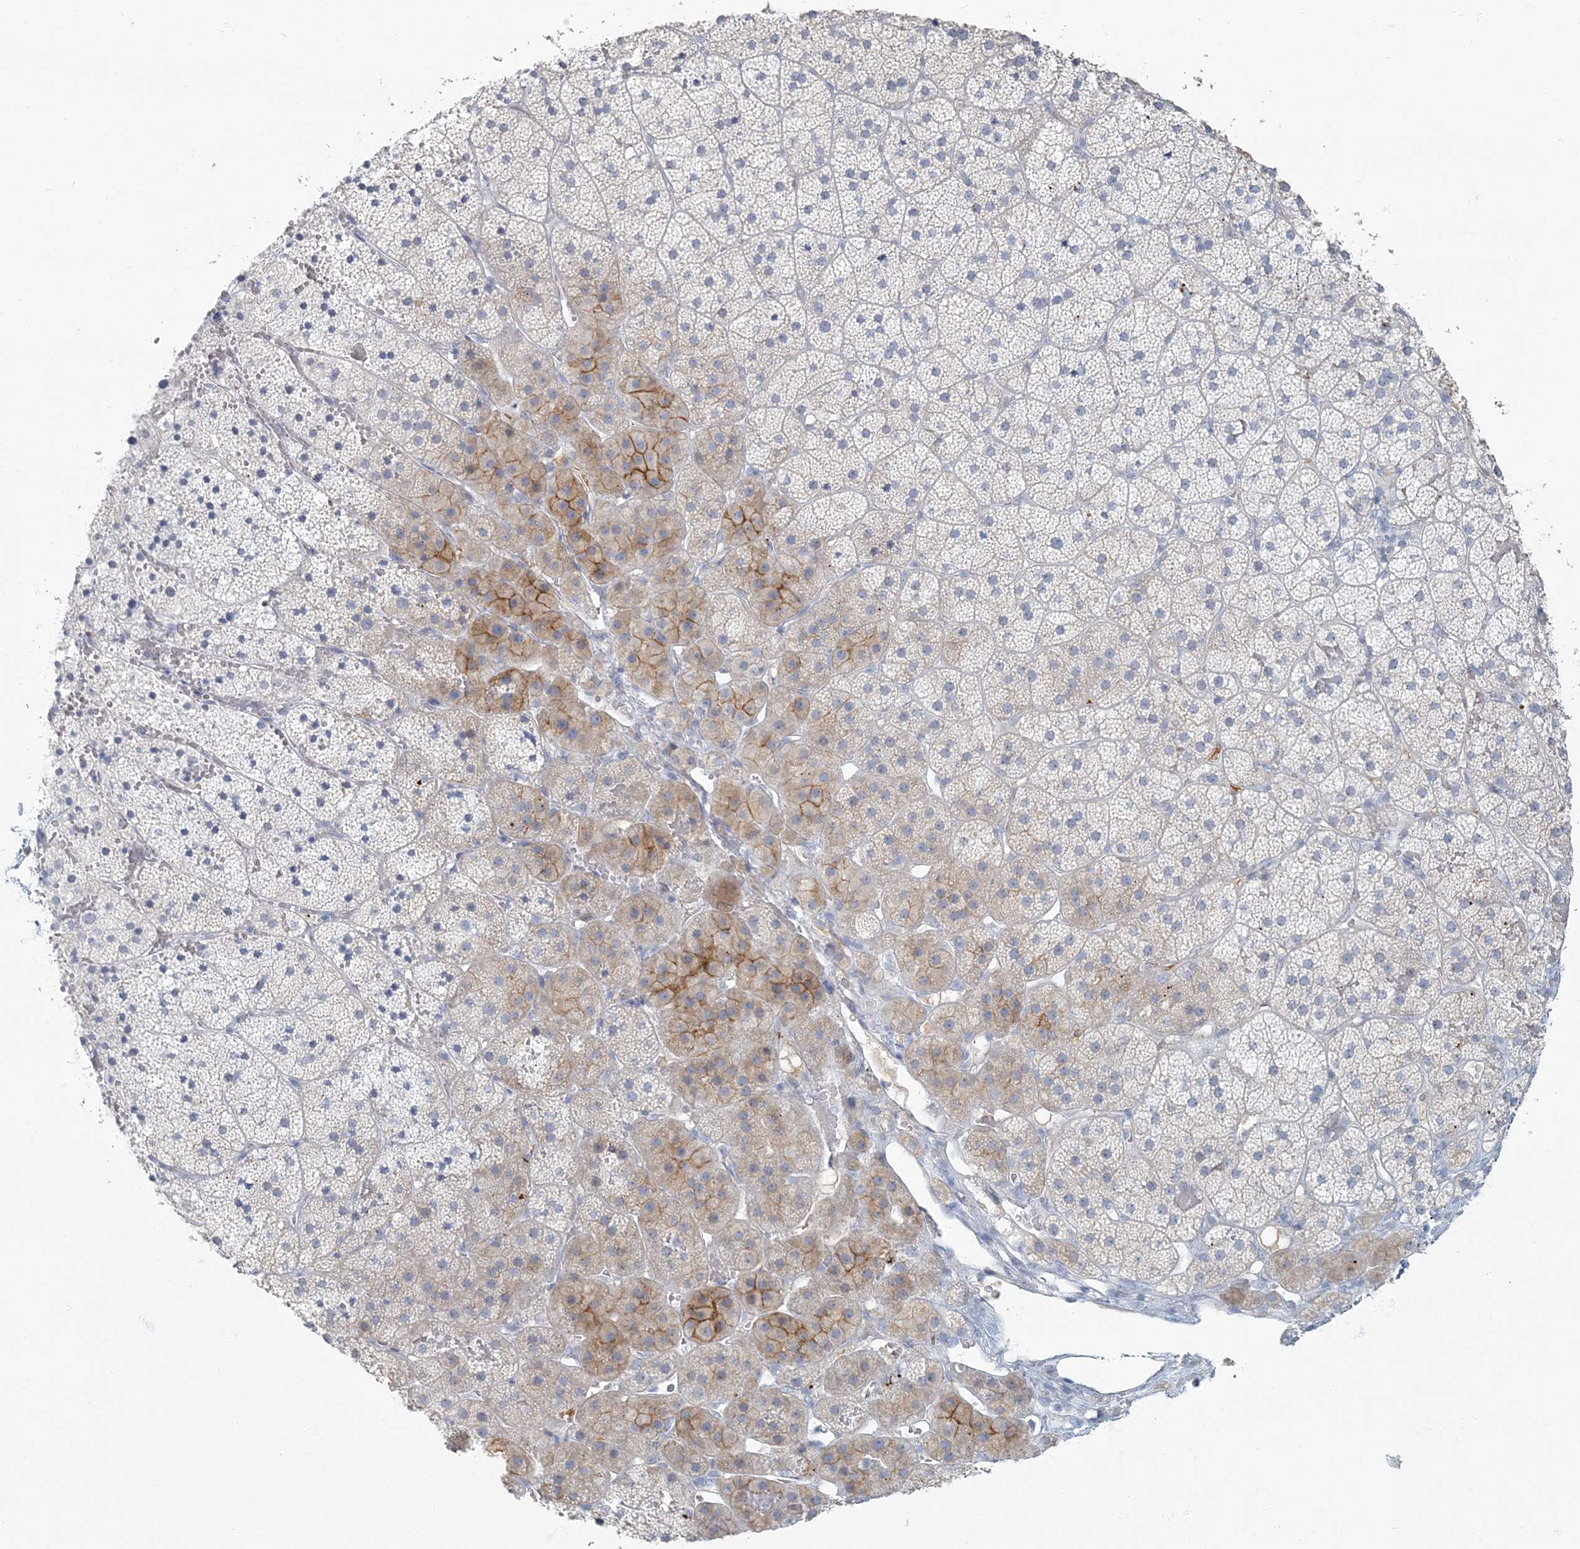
{"staining": {"intensity": "moderate", "quantity": "<25%", "location": "cytoplasmic/membranous"}, "tissue": "adrenal gland", "cell_type": "Glandular cells", "image_type": "normal", "snomed": [{"axis": "morphology", "description": "Normal tissue, NOS"}, {"axis": "topography", "description": "Adrenal gland"}], "caption": "An immunohistochemistry photomicrograph of benign tissue is shown. Protein staining in brown labels moderate cytoplasmic/membranous positivity in adrenal gland within glandular cells.", "gene": "MYOT", "patient": {"sex": "female", "age": 44}}